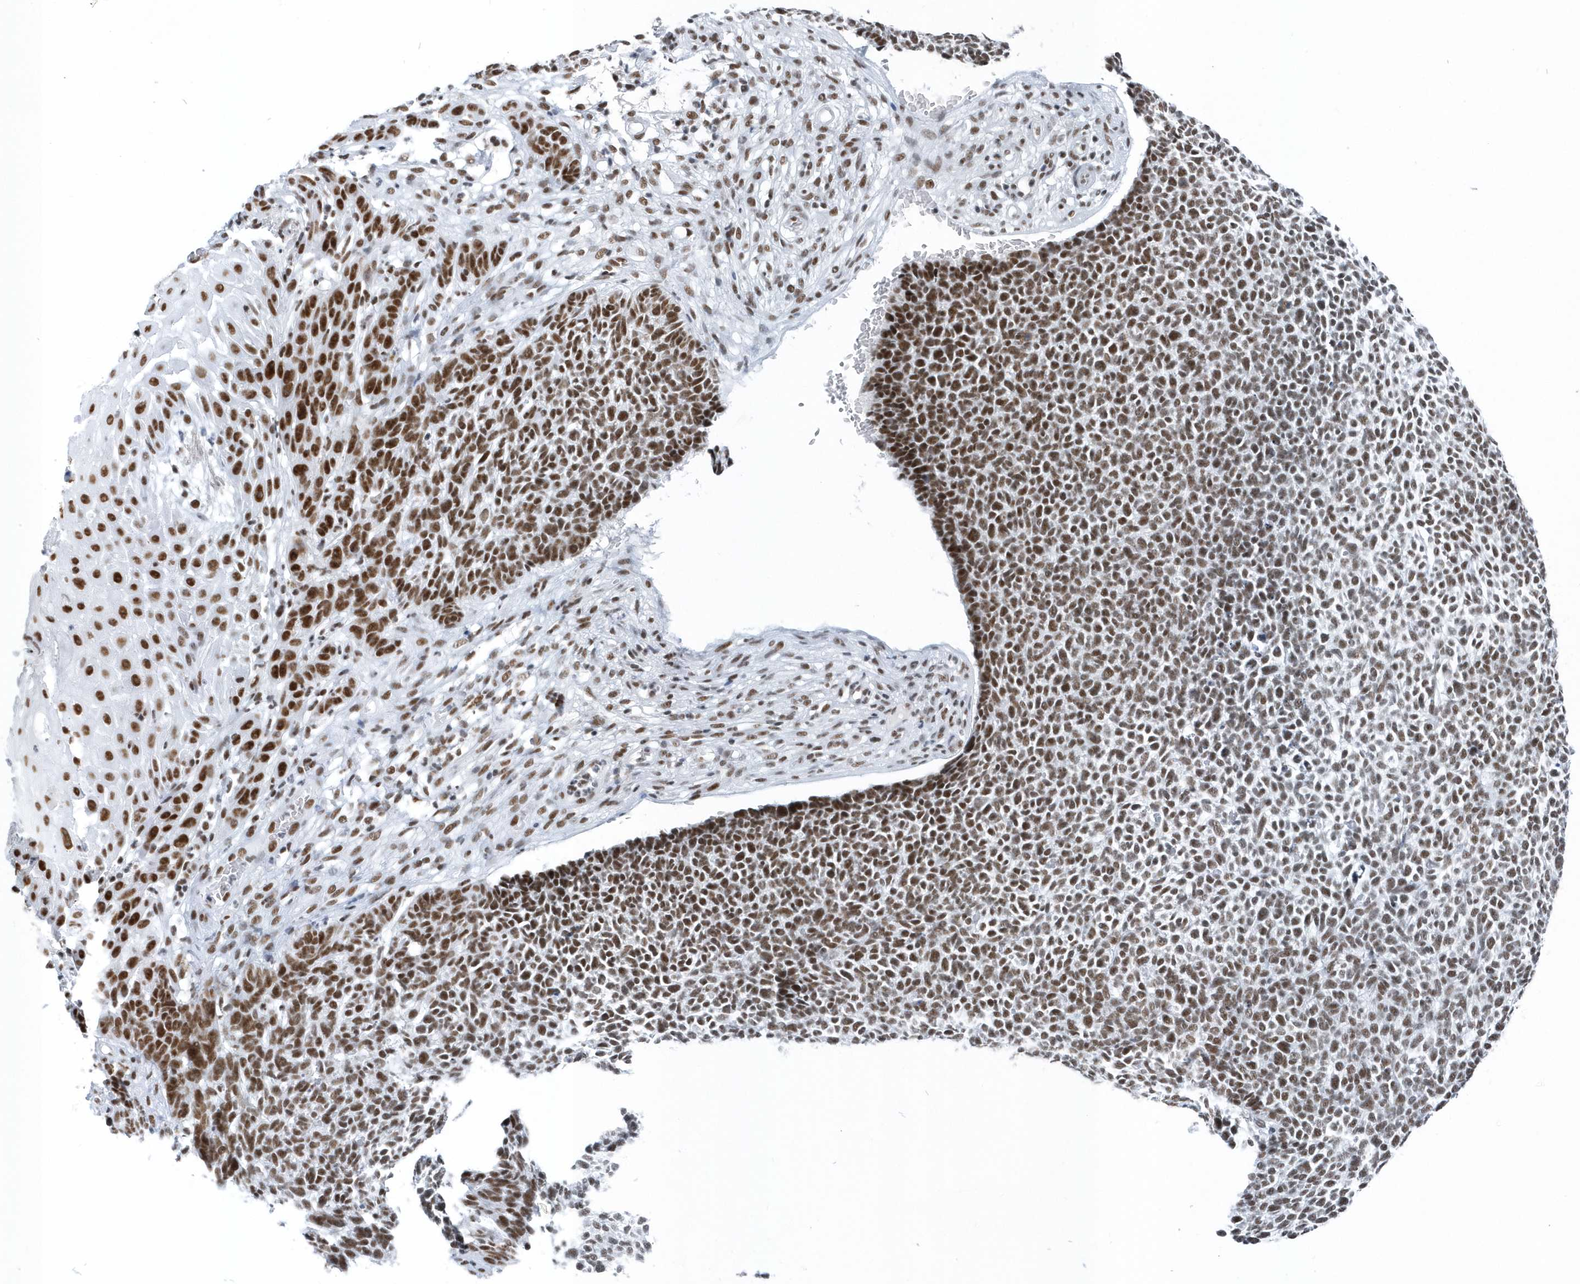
{"staining": {"intensity": "strong", "quantity": ">75%", "location": "nuclear"}, "tissue": "skin cancer", "cell_type": "Tumor cells", "image_type": "cancer", "snomed": [{"axis": "morphology", "description": "Basal cell carcinoma"}, {"axis": "topography", "description": "Skin"}], "caption": "Protein expression analysis of basal cell carcinoma (skin) reveals strong nuclear expression in about >75% of tumor cells. (DAB (3,3'-diaminobenzidine) = brown stain, brightfield microscopy at high magnification).", "gene": "FIP1L1", "patient": {"sex": "female", "age": 84}}